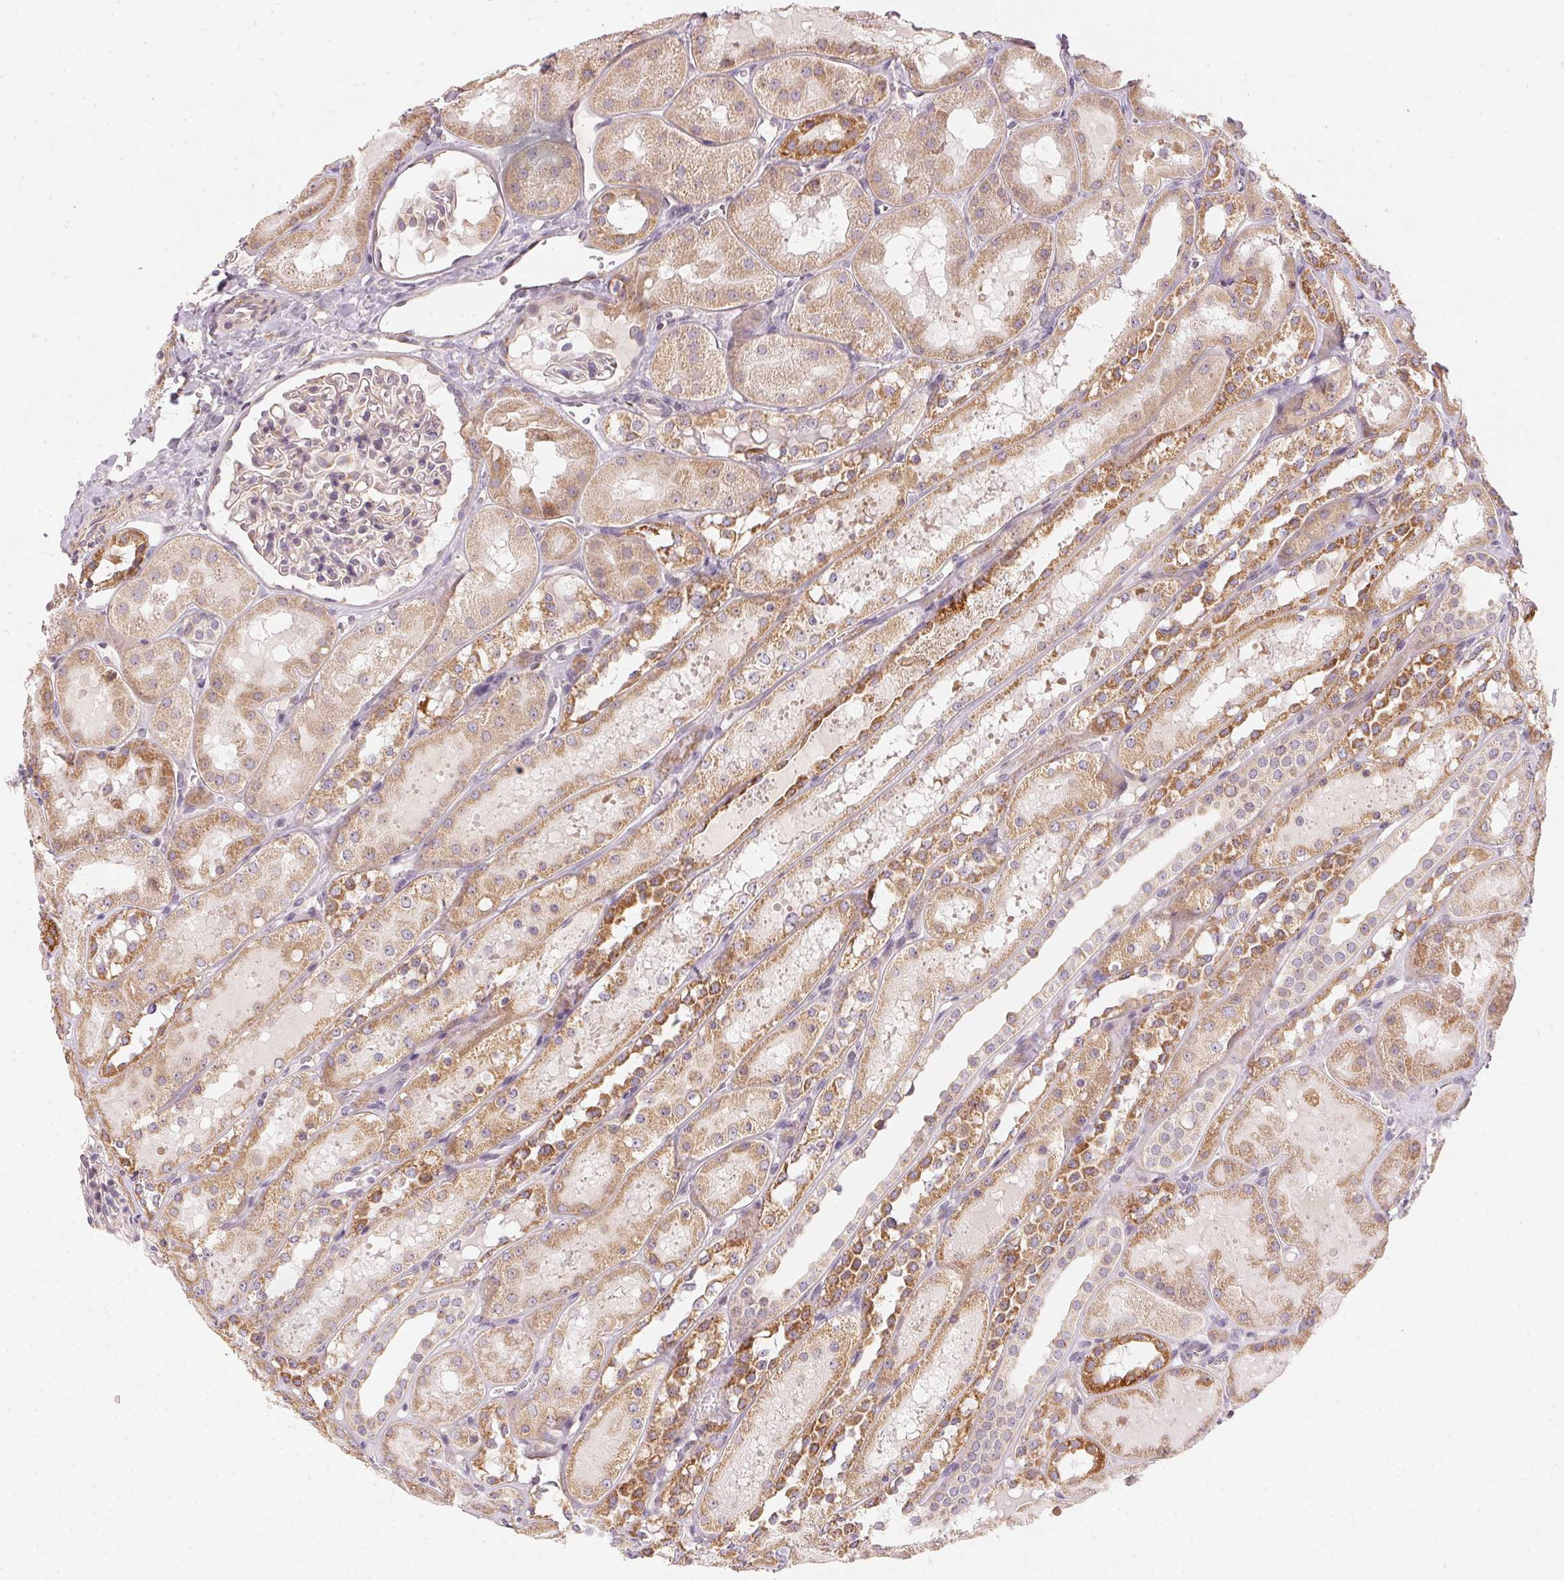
{"staining": {"intensity": "weak", "quantity": "<25%", "location": "cytoplasmic/membranous"}, "tissue": "kidney", "cell_type": "Cells in glomeruli", "image_type": "normal", "snomed": [{"axis": "morphology", "description": "Normal tissue, NOS"}, {"axis": "topography", "description": "Kidney"}, {"axis": "topography", "description": "Urinary bladder"}], "caption": "This is an immunohistochemistry (IHC) photomicrograph of benign human kidney. There is no expression in cells in glomeruli.", "gene": "VWA5B2", "patient": {"sex": "male", "age": 16}}